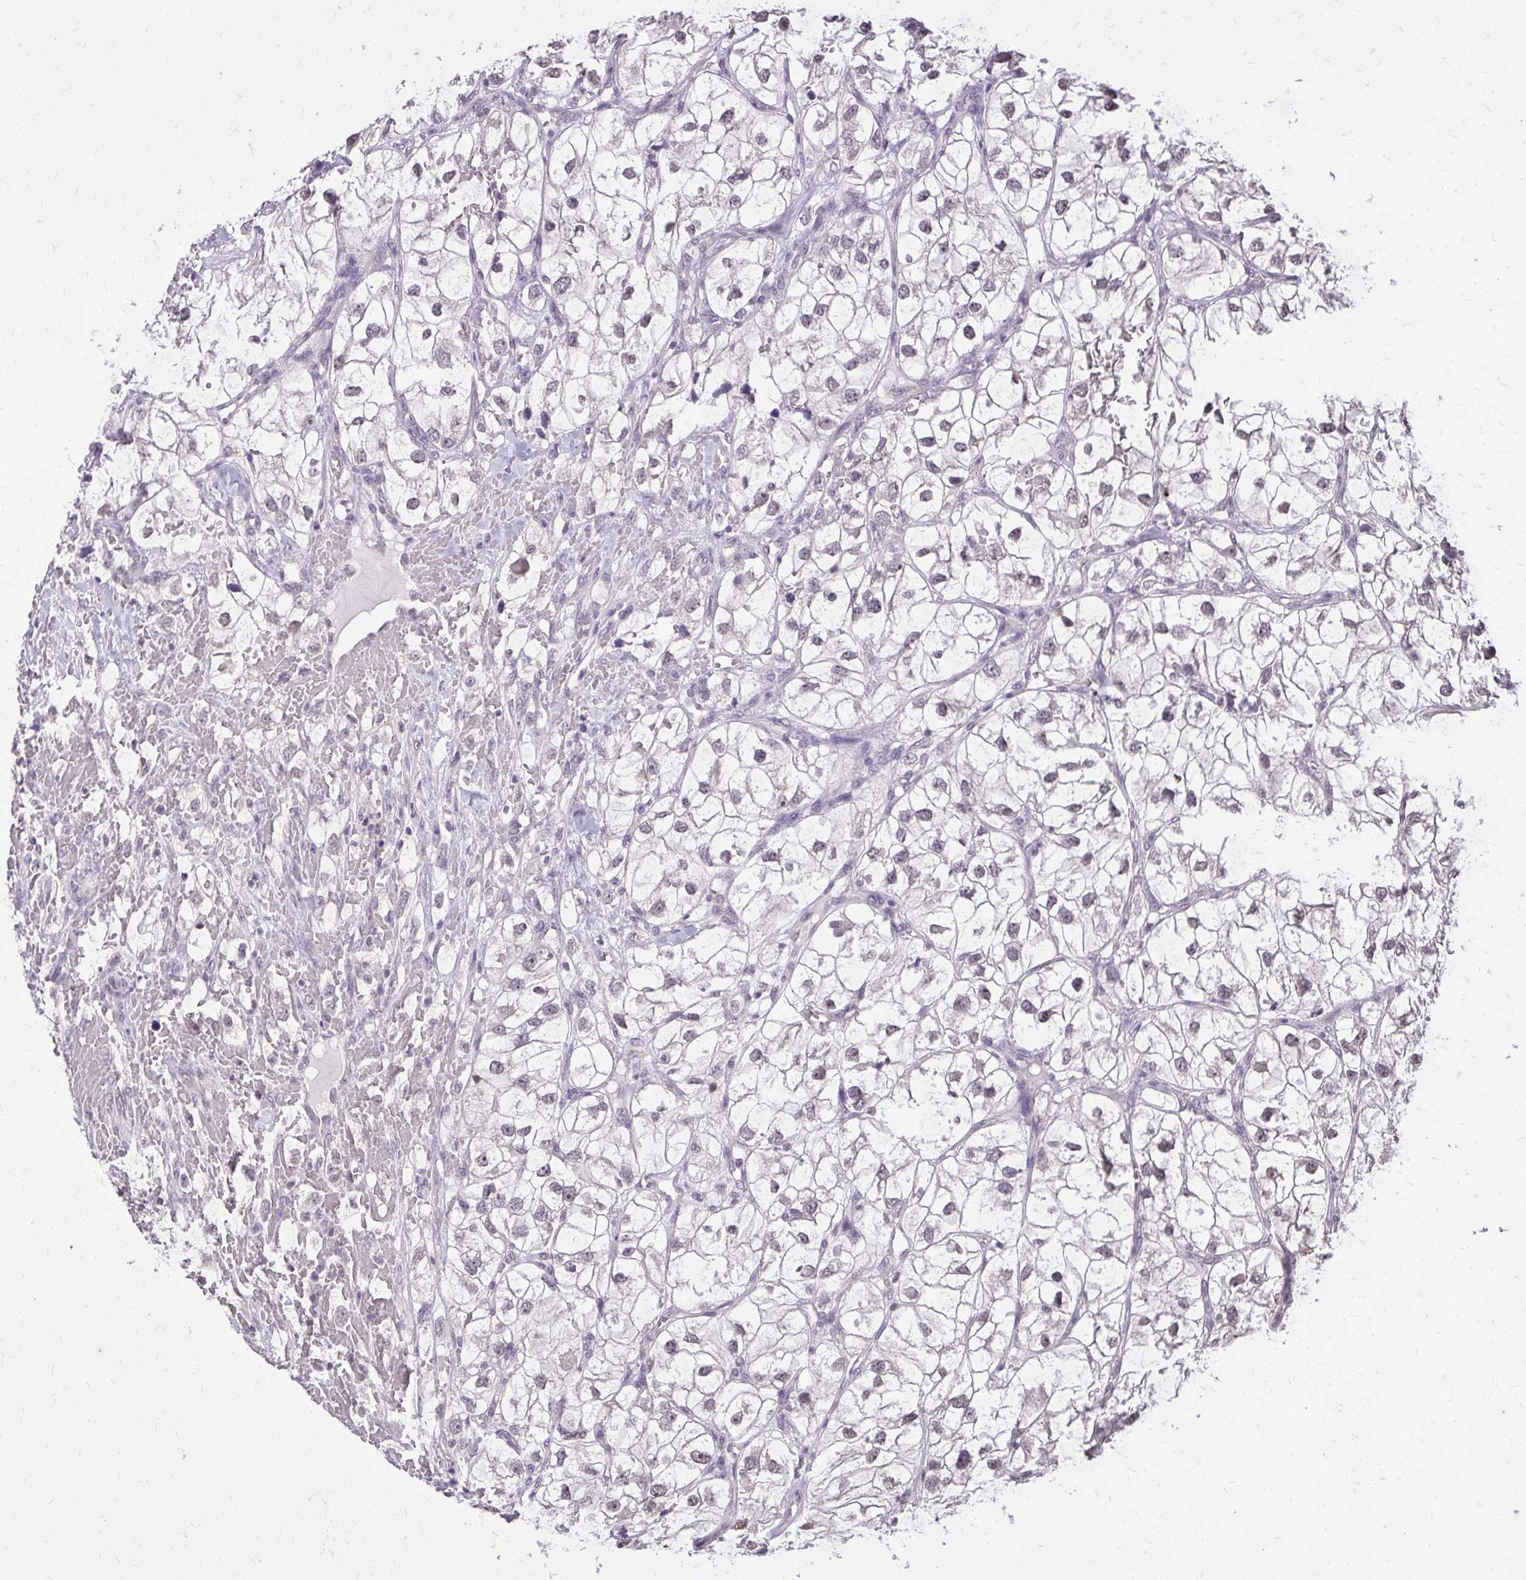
{"staining": {"intensity": "negative", "quantity": "none", "location": "none"}, "tissue": "renal cancer", "cell_type": "Tumor cells", "image_type": "cancer", "snomed": [{"axis": "morphology", "description": "Adenocarcinoma, NOS"}, {"axis": "topography", "description": "Kidney"}], "caption": "DAB (3,3'-diaminobenzidine) immunohistochemical staining of human renal cancer reveals no significant expression in tumor cells.", "gene": "AKAP5", "patient": {"sex": "male", "age": 59}}